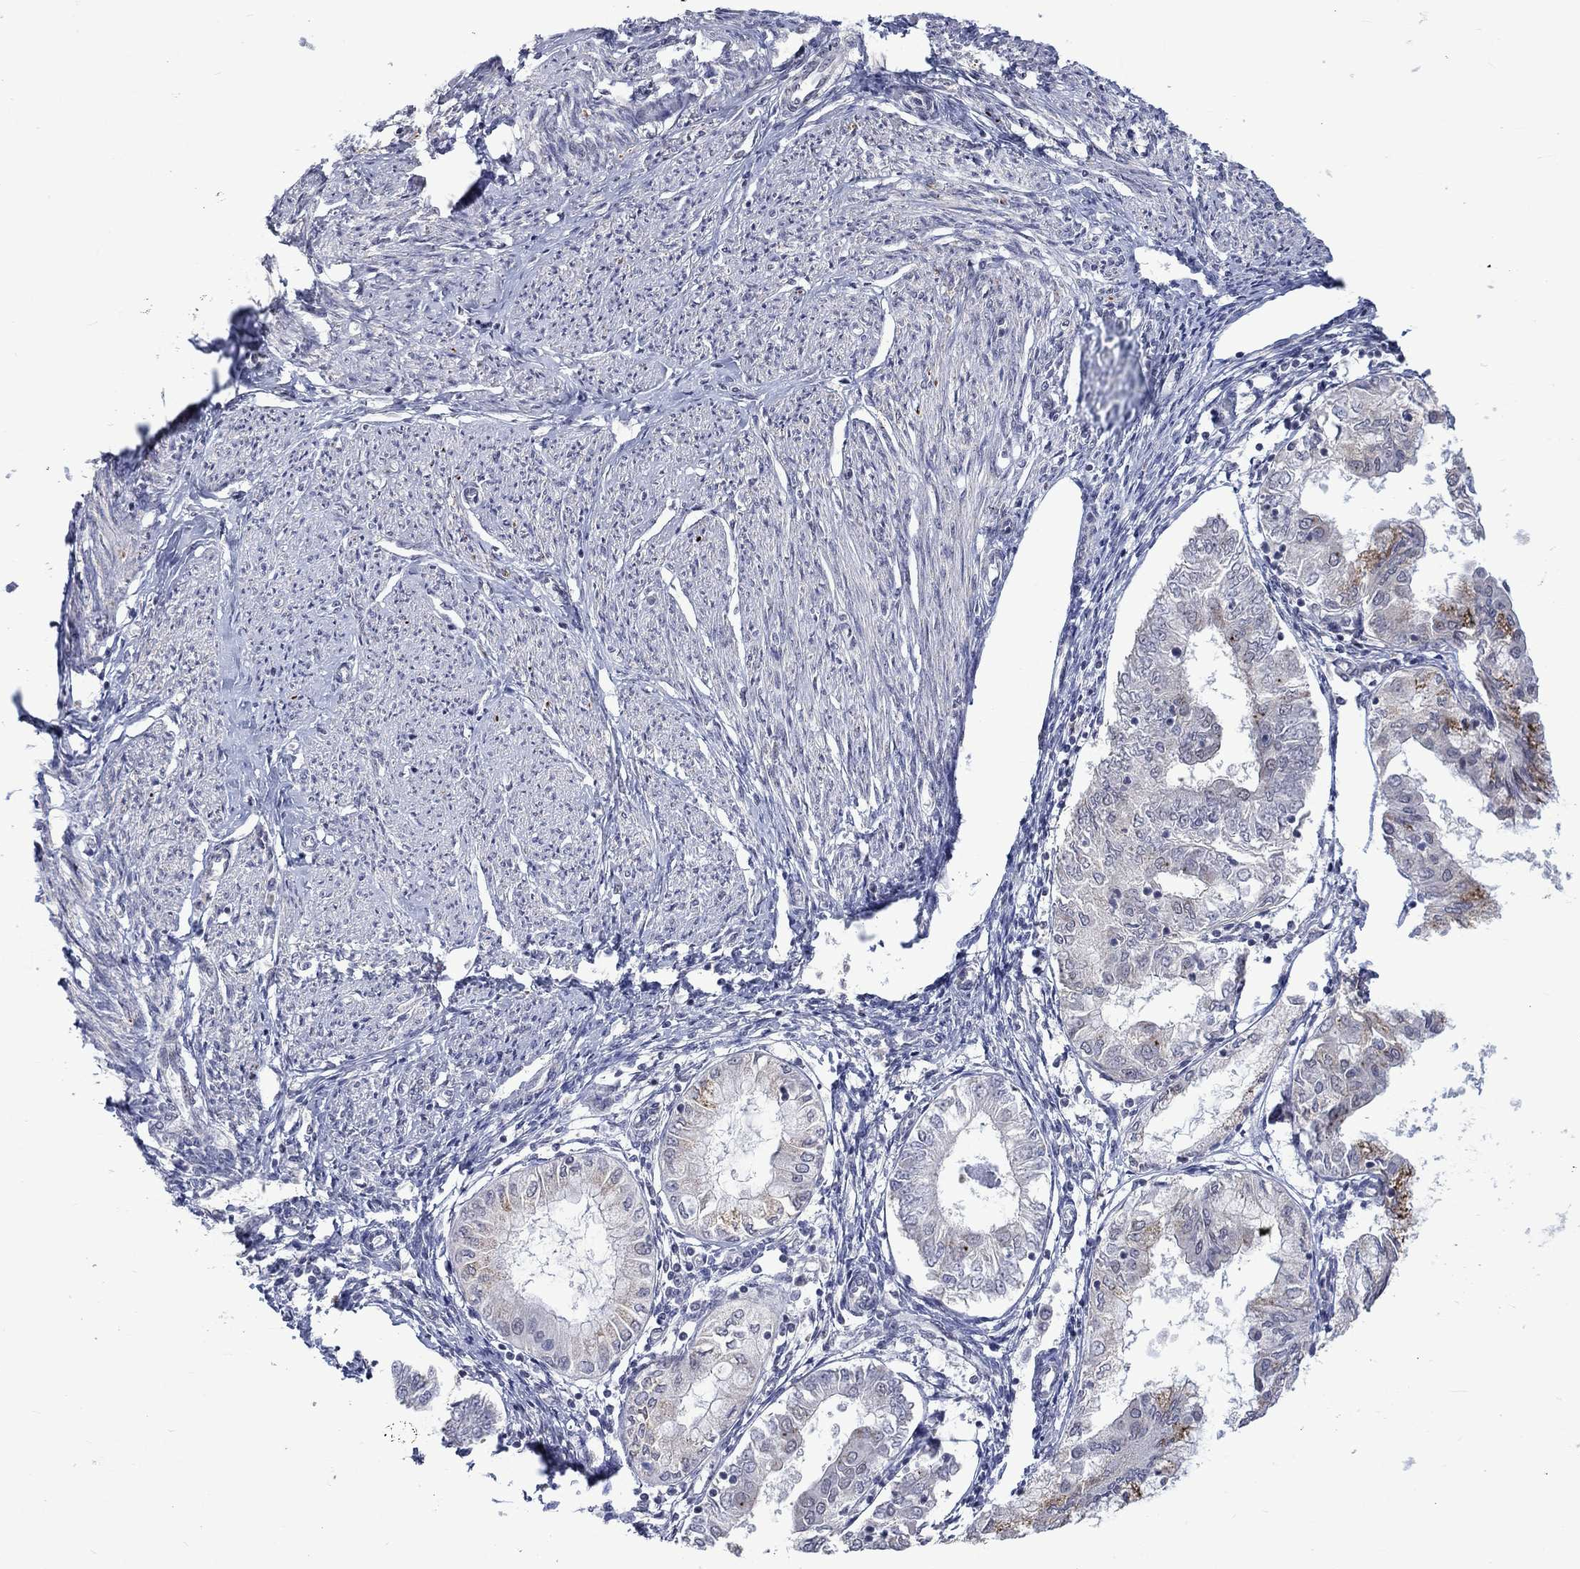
{"staining": {"intensity": "moderate", "quantity": "<25%", "location": "cytoplasmic/membranous"}, "tissue": "endometrial cancer", "cell_type": "Tumor cells", "image_type": "cancer", "snomed": [{"axis": "morphology", "description": "Adenocarcinoma, NOS"}, {"axis": "topography", "description": "Endometrium"}], "caption": "An immunohistochemistry (IHC) image of neoplastic tissue is shown. Protein staining in brown shows moderate cytoplasmic/membranous positivity in endometrial cancer (adenocarcinoma) within tumor cells.", "gene": "KCNJ16", "patient": {"sex": "female", "age": 68}}